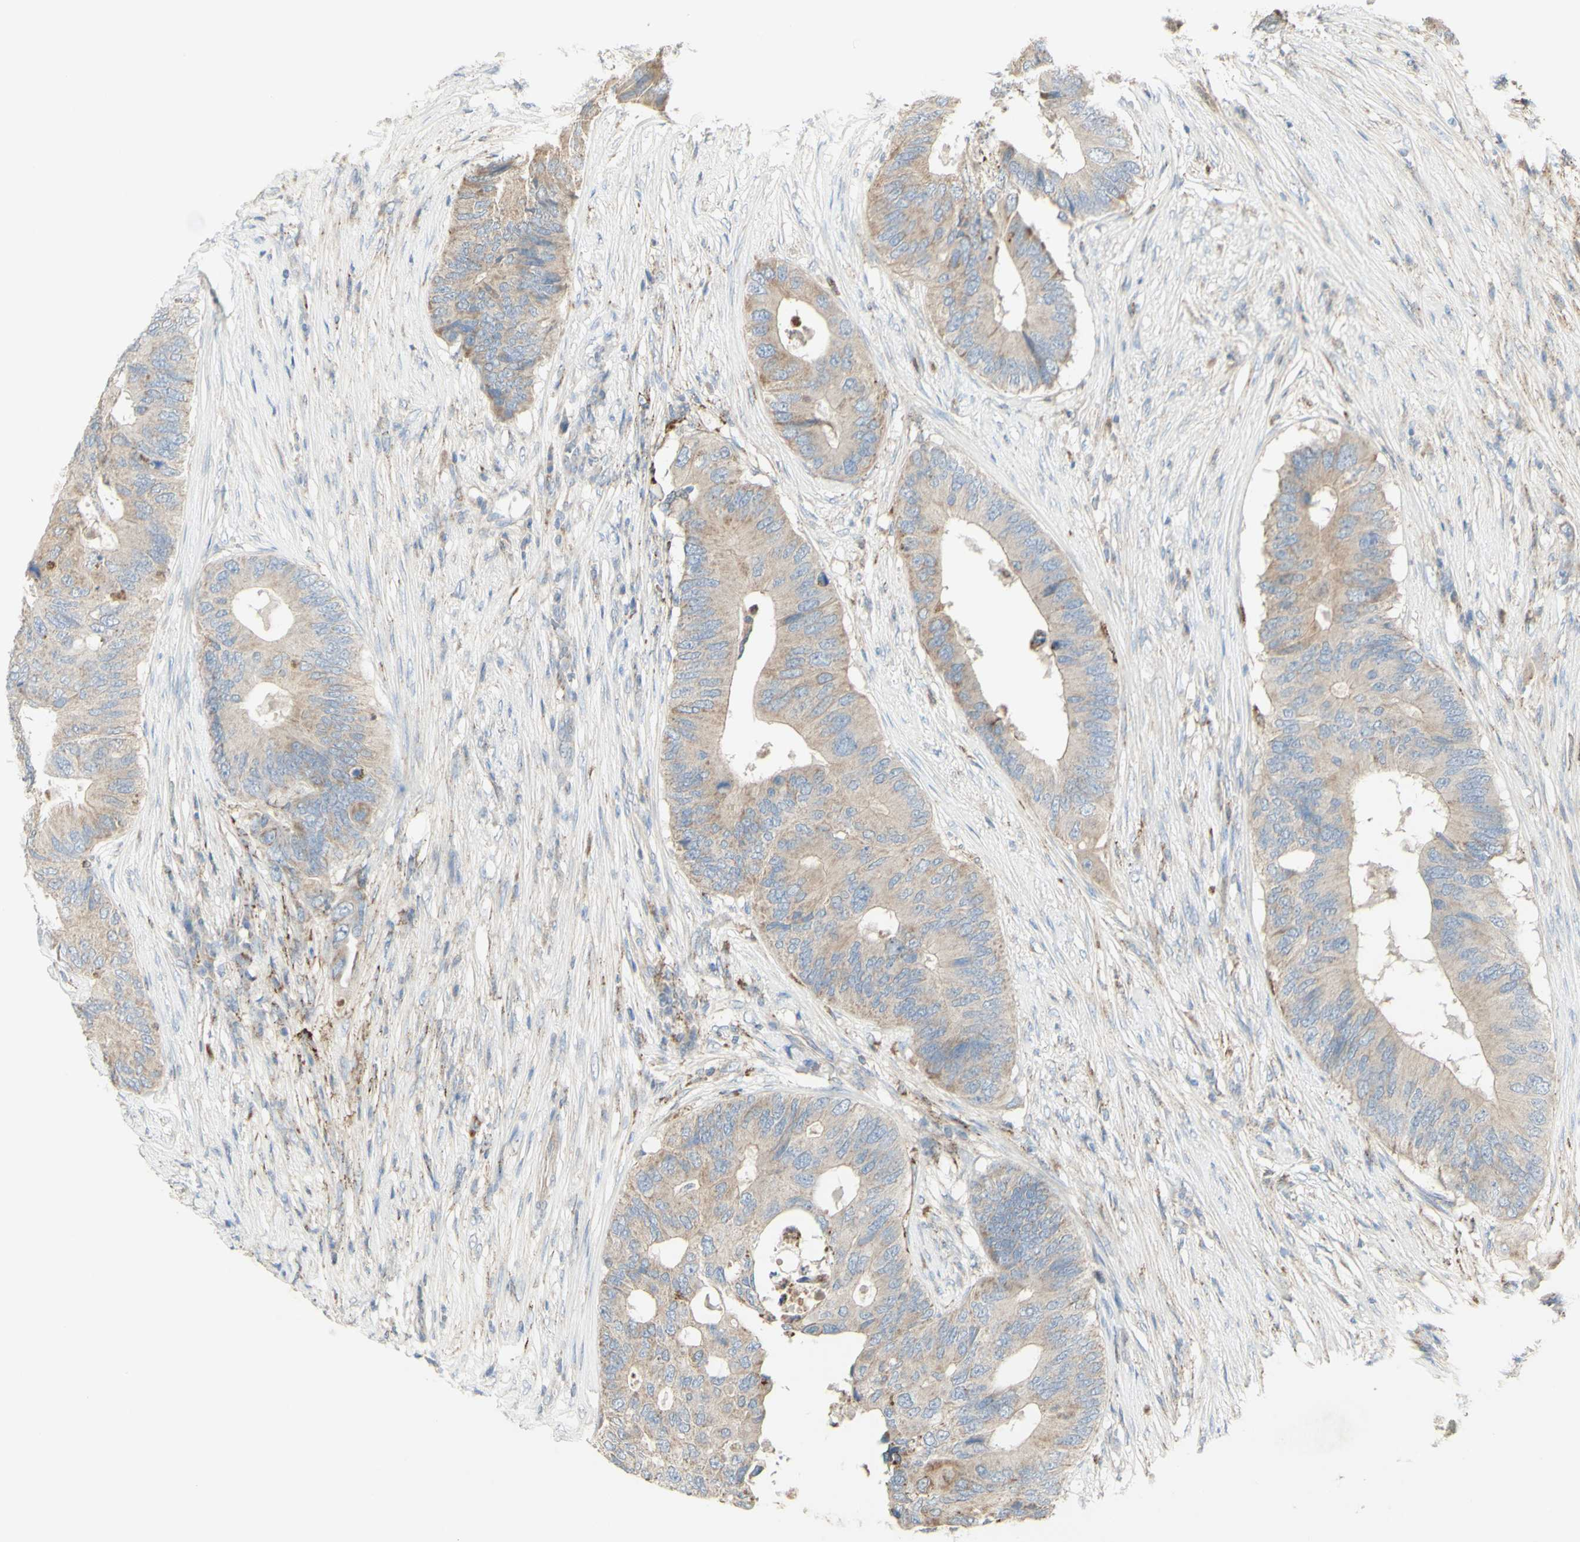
{"staining": {"intensity": "weak", "quantity": "25%-75%", "location": "cytoplasmic/membranous"}, "tissue": "colorectal cancer", "cell_type": "Tumor cells", "image_type": "cancer", "snomed": [{"axis": "morphology", "description": "Adenocarcinoma, NOS"}, {"axis": "topography", "description": "Colon"}], "caption": "Adenocarcinoma (colorectal) stained with a brown dye demonstrates weak cytoplasmic/membranous positive expression in about 25%-75% of tumor cells.", "gene": "CNTNAP1", "patient": {"sex": "male", "age": 71}}